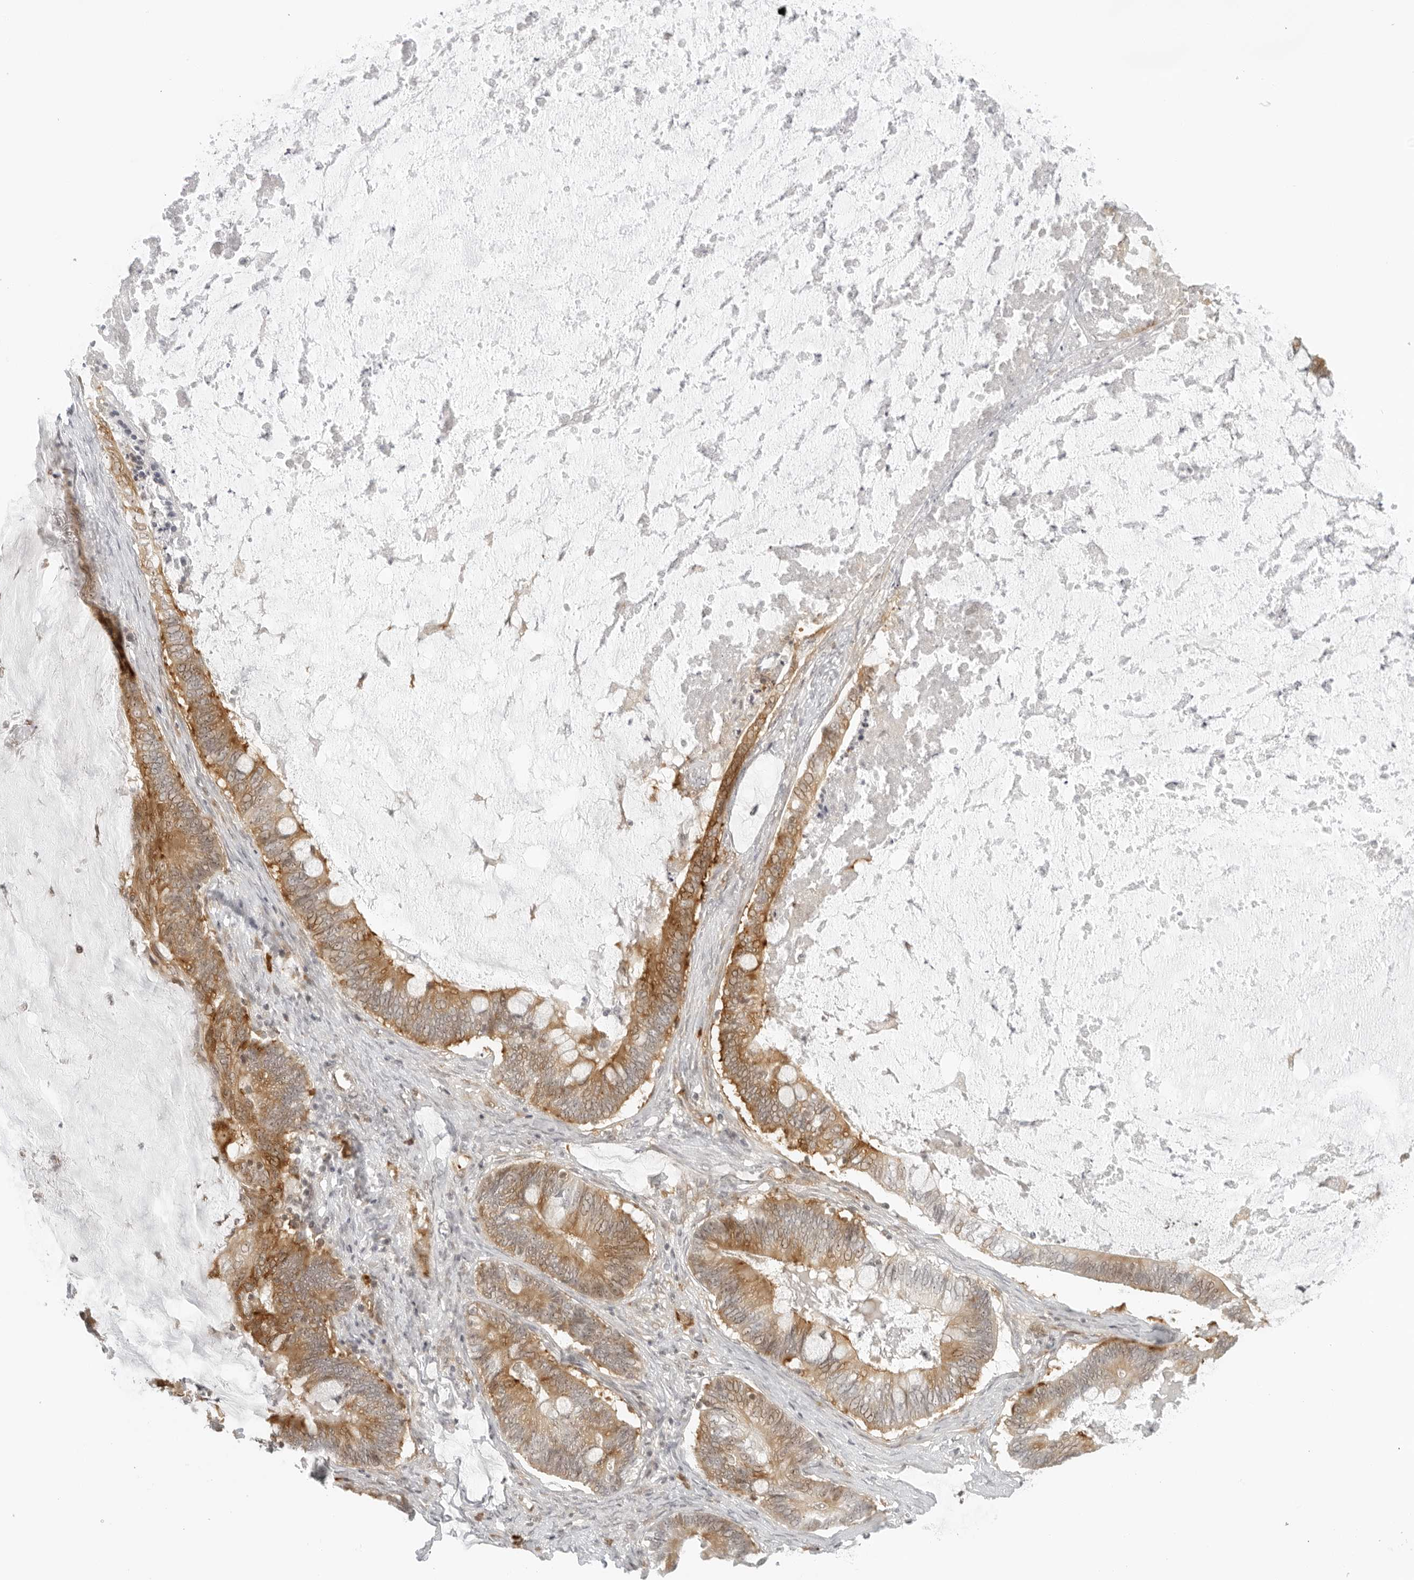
{"staining": {"intensity": "moderate", "quantity": ">75%", "location": "cytoplasmic/membranous"}, "tissue": "ovarian cancer", "cell_type": "Tumor cells", "image_type": "cancer", "snomed": [{"axis": "morphology", "description": "Cystadenocarcinoma, mucinous, NOS"}, {"axis": "topography", "description": "Ovary"}], "caption": "Ovarian cancer (mucinous cystadenocarcinoma) tissue exhibits moderate cytoplasmic/membranous expression in about >75% of tumor cells", "gene": "EIF4G1", "patient": {"sex": "female", "age": 61}}